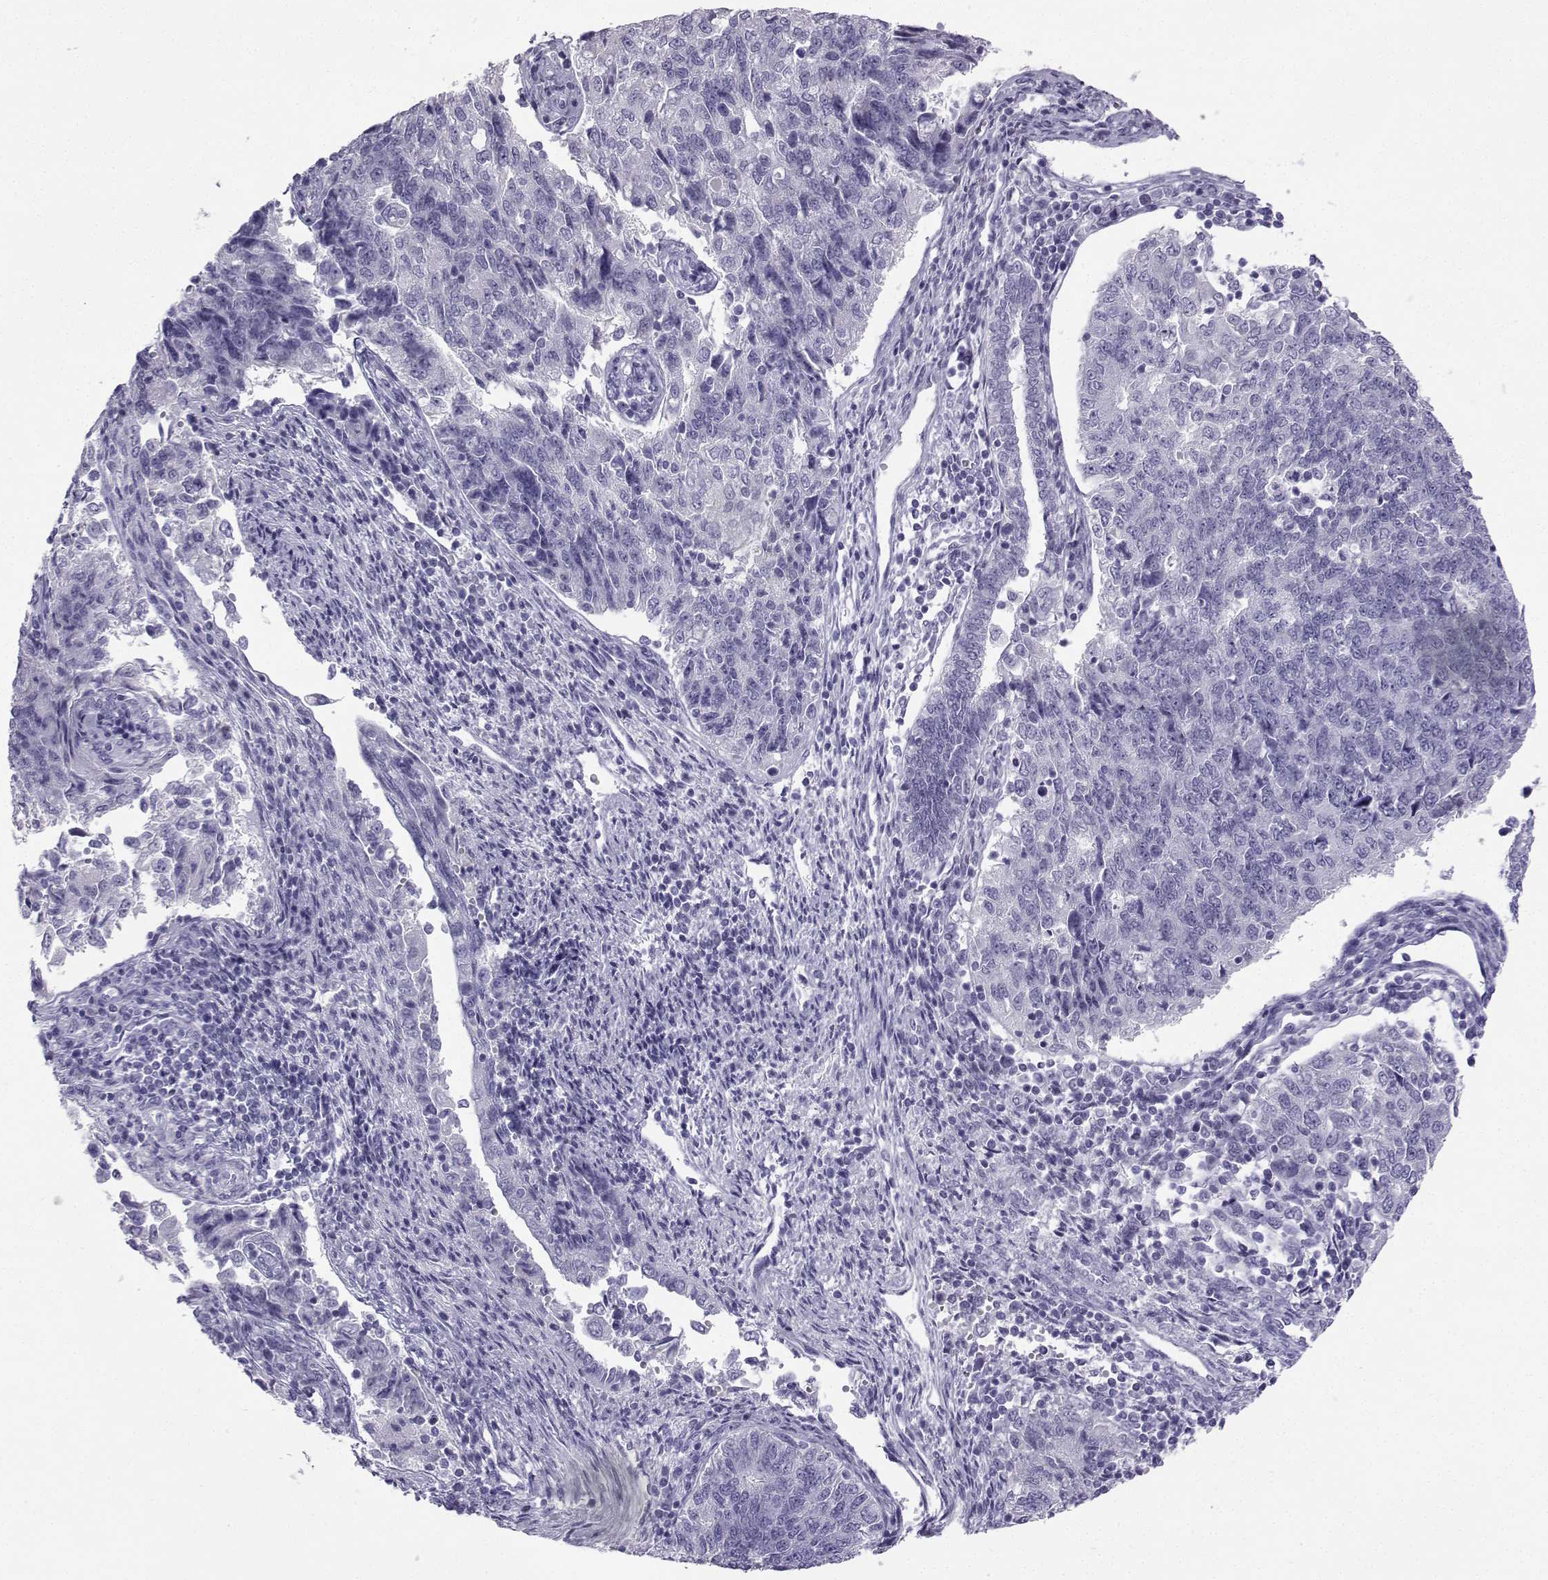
{"staining": {"intensity": "negative", "quantity": "none", "location": "none"}, "tissue": "endometrial cancer", "cell_type": "Tumor cells", "image_type": "cancer", "snomed": [{"axis": "morphology", "description": "Adenocarcinoma, NOS"}, {"axis": "topography", "description": "Endometrium"}], "caption": "This is an immunohistochemistry histopathology image of human endometrial cancer. There is no expression in tumor cells.", "gene": "NEFL", "patient": {"sex": "female", "age": 43}}